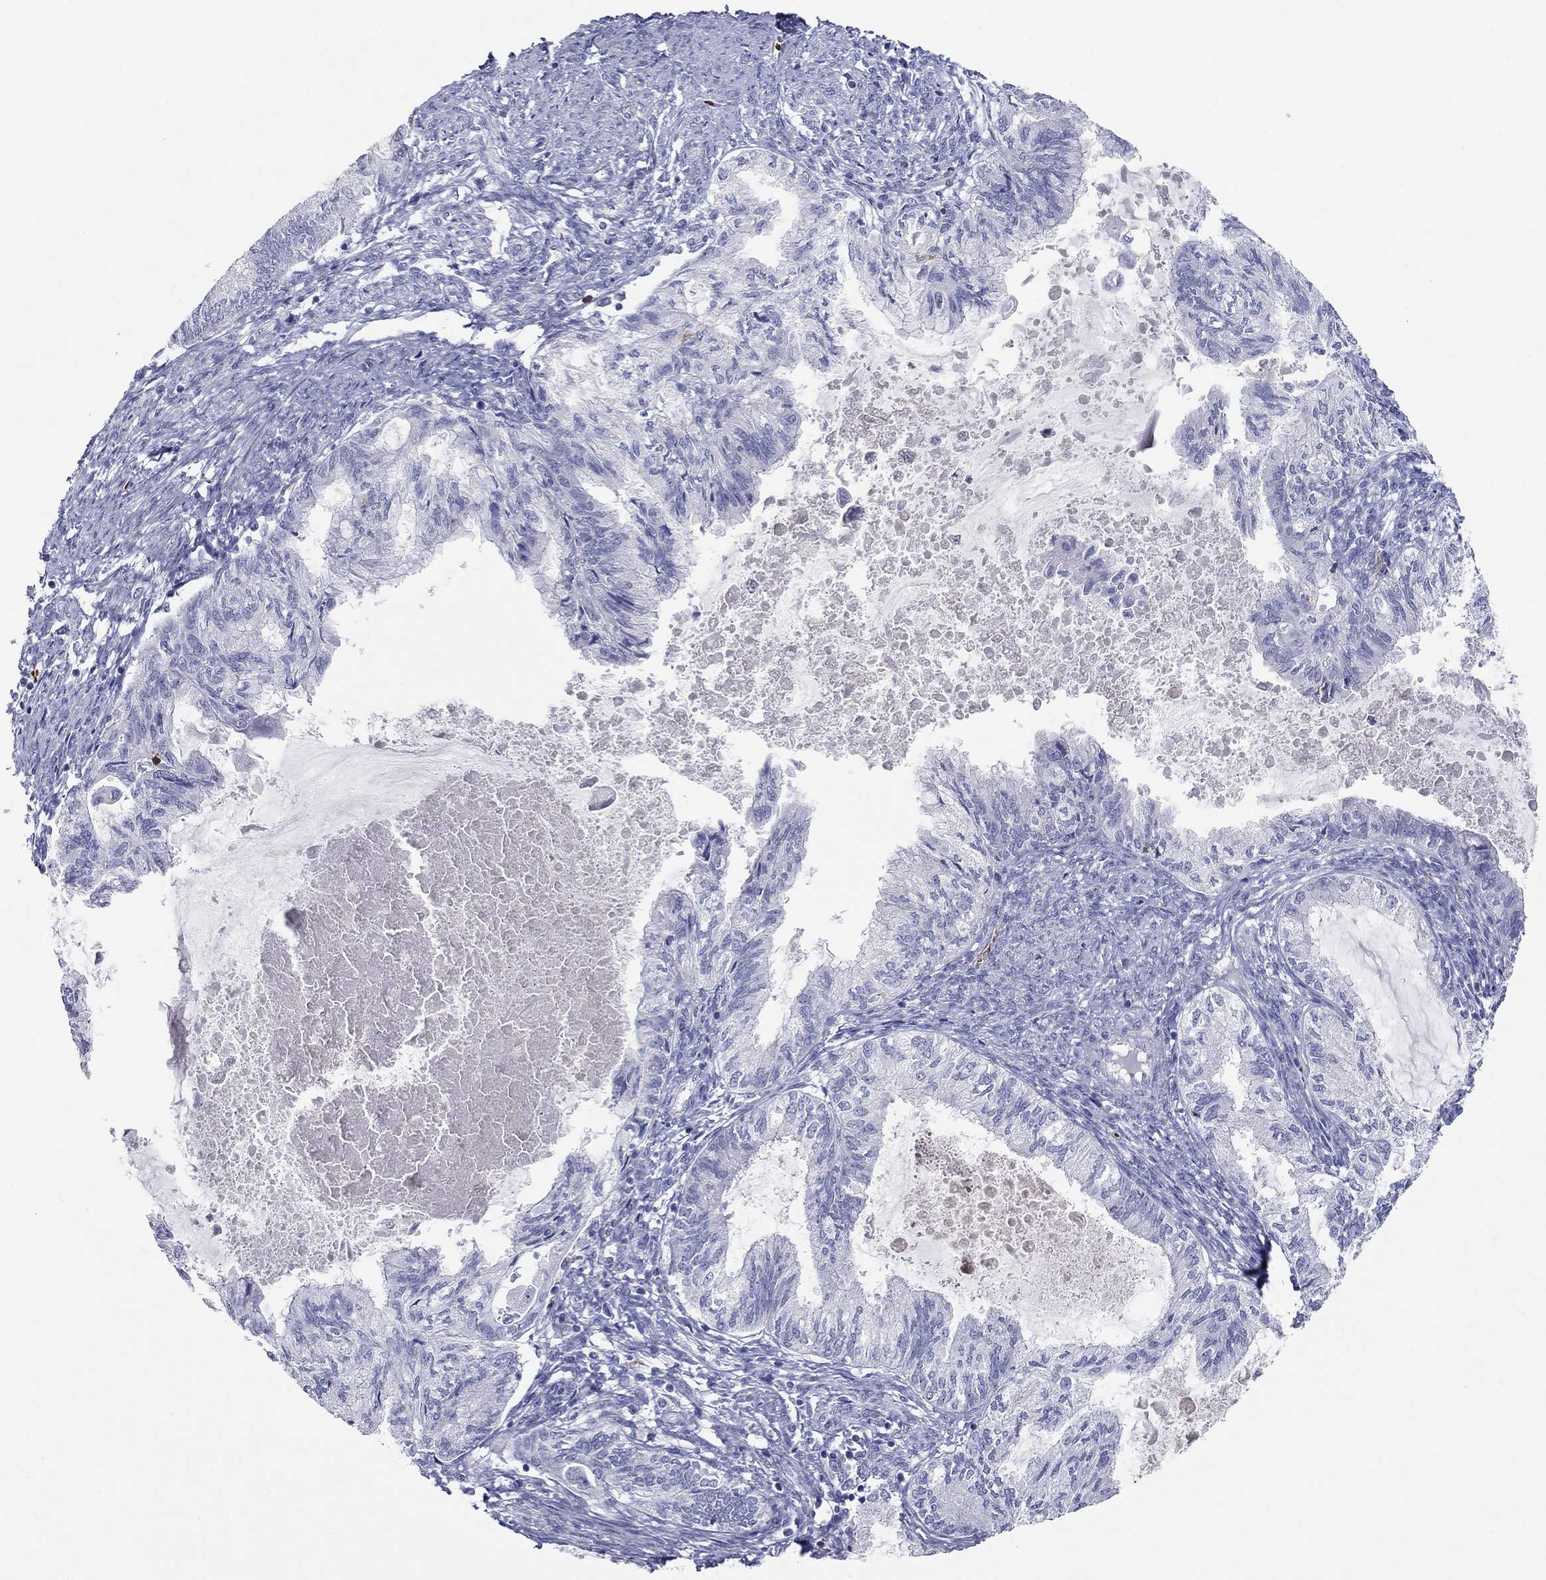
{"staining": {"intensity": "negative", "quantity": "none", "location": "none"}, "tissue": "endometrial cancer", "cell_type": "Tumor cells", "image_type": "cancer", "snomed": [{"axis": "morphology", "description": "Adenocarcinoma, NOS"}, {"axis": "topography", "description": "Endometrium"}], "caption": "DAB (3,3'-diaminobenzidine) immunohistochemical staining of human endometrial cancer shows no significant expression in tumor cells.", "gene": "ITGAE", "patient": {"sex": "female", "age": 86}}